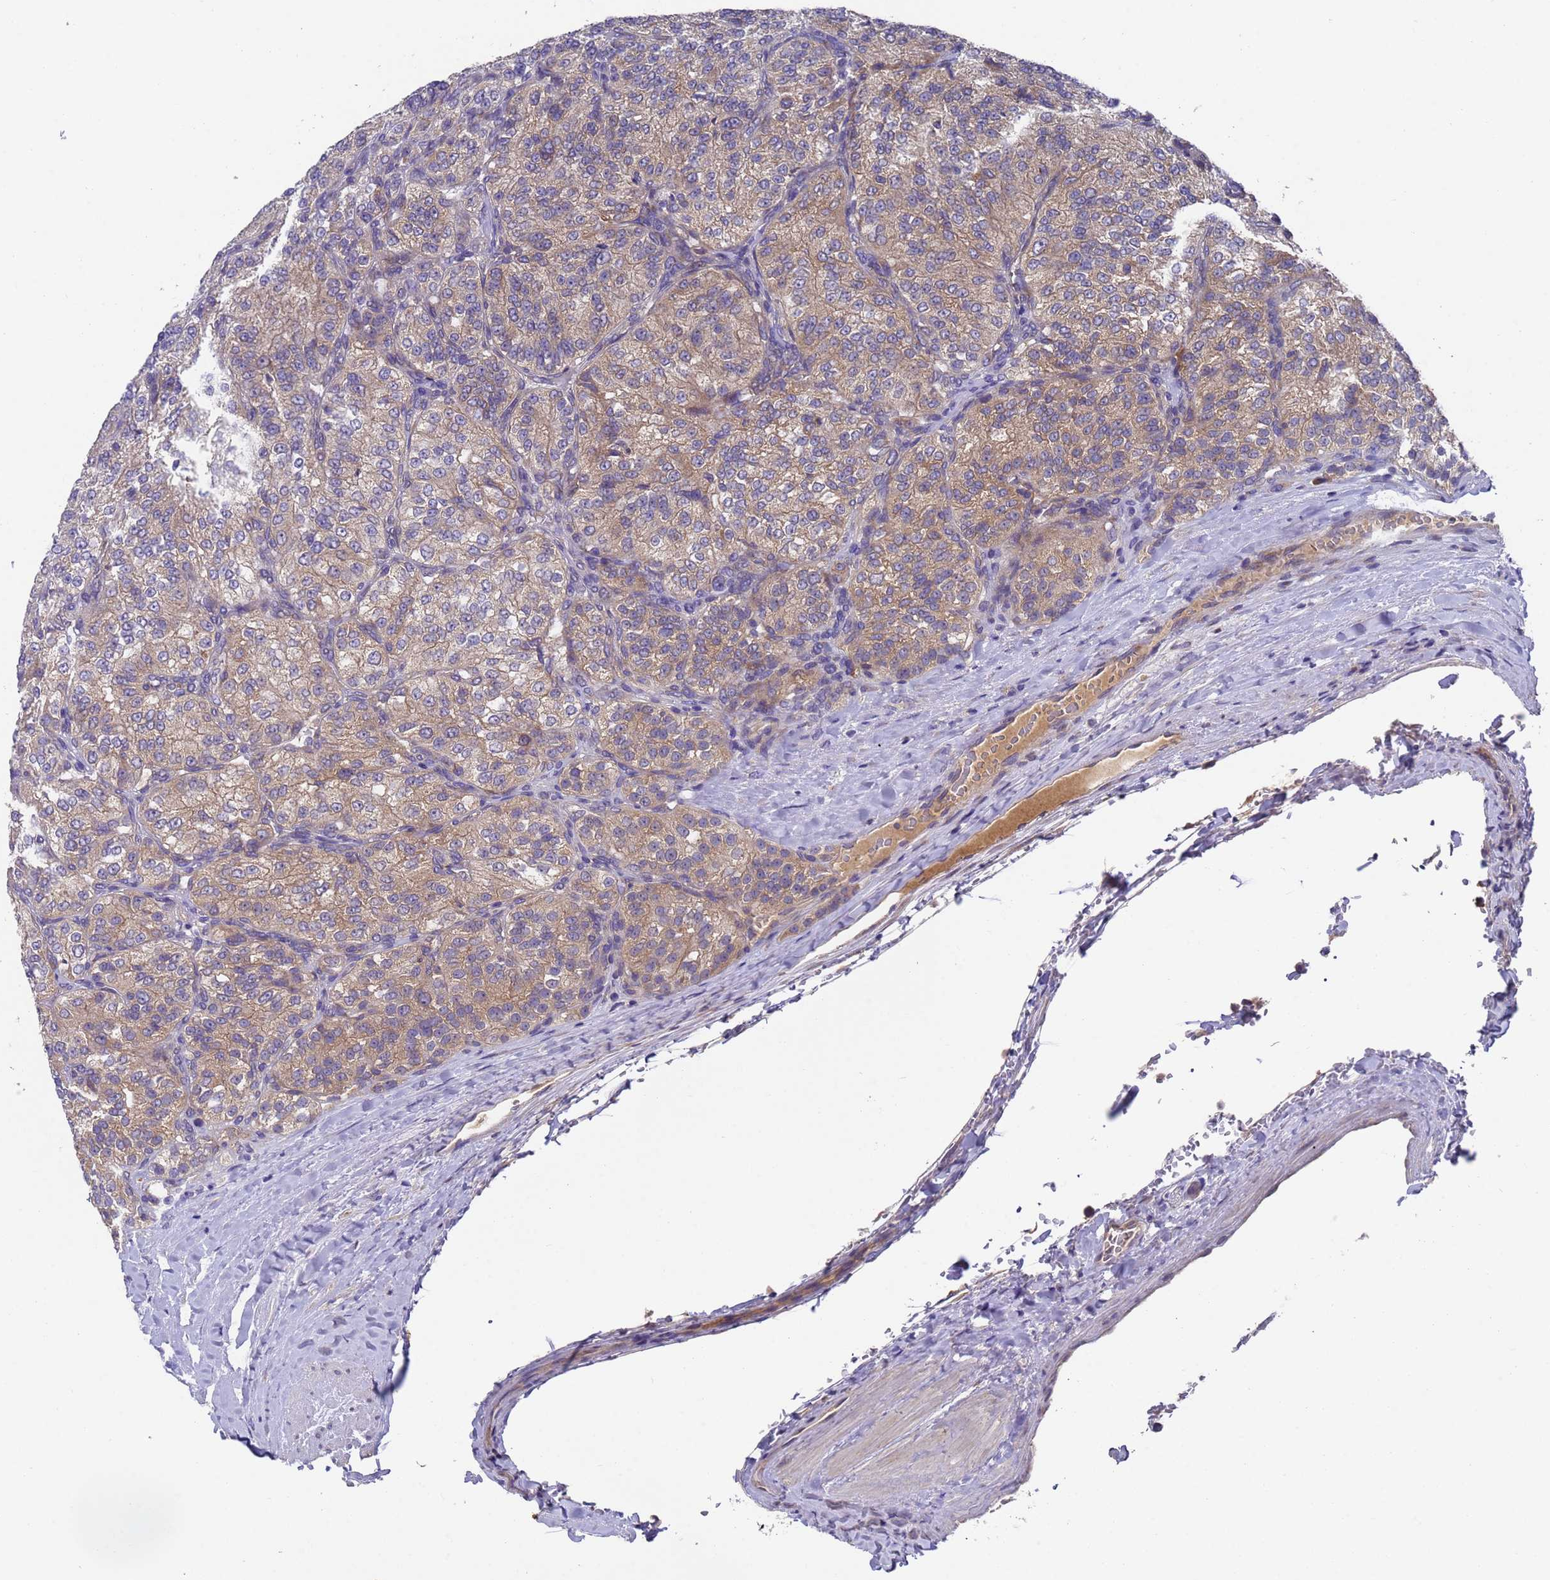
{"staining": {"intensity": "weak", "quantity": "25%-75%", "location": "cytoplasmic/membranous"}, "tissue": "renal cancer", "cell_type": "Tumor cells", "image_type": "cancer", "snomed": [{"axis": "morphology", "description": "Adenocarcinoma, NOS"}, {"axis": "topography", "description": "Kidney"}], "caption": "Immunohistochemical staining of human renal cancer (adenocarcinoma) displays weak cytoplasmic/membranous protein staining in about 25%-75% of tumor cells.", "gene": "DCAF12L2", "patient": {"sex": "female", "age": 63}}